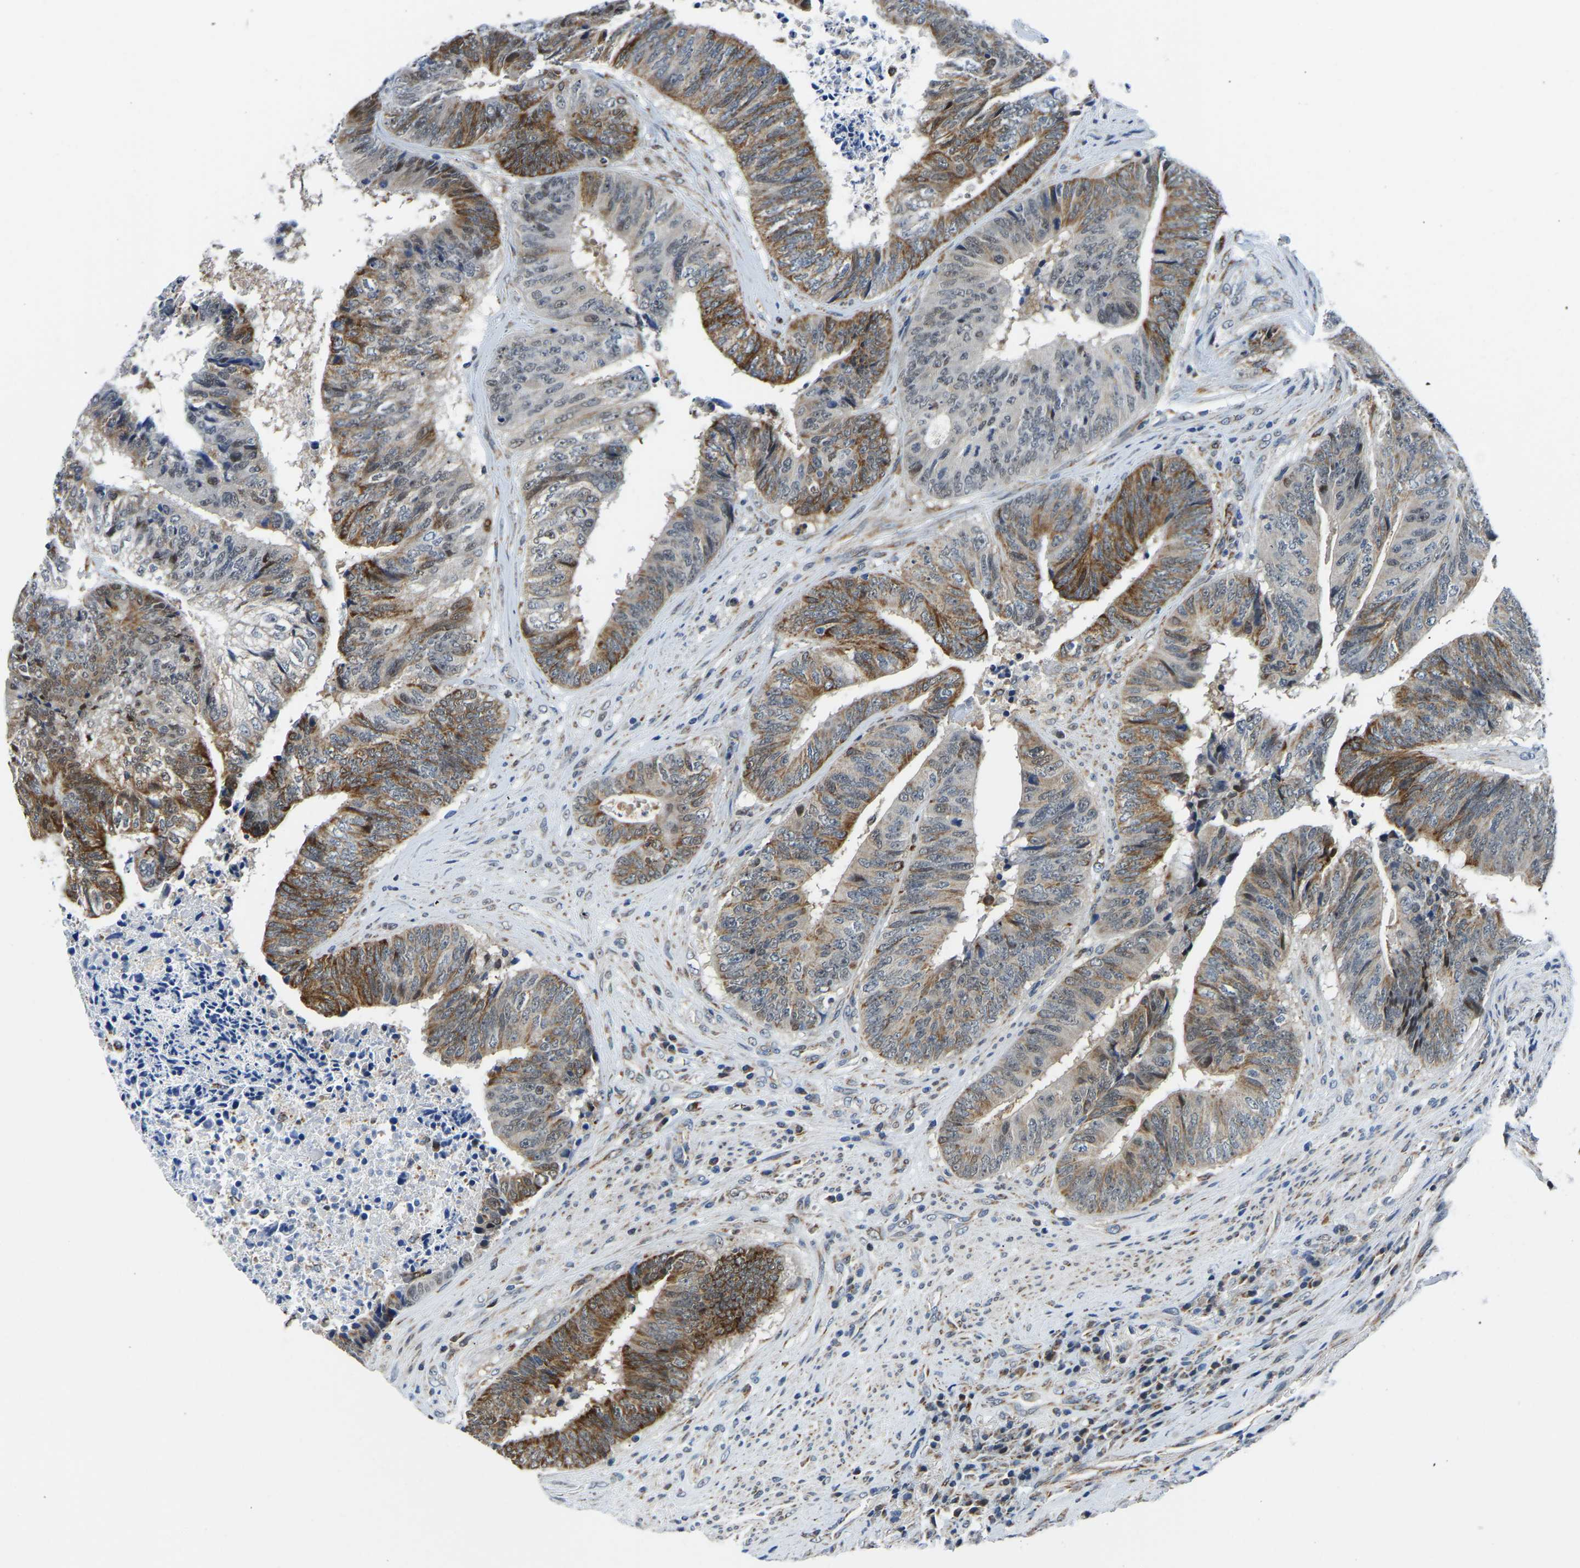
{"staining": {"intensity": "moderate", "quantity": ">75%", "location": "cytoplasmic/membranous,nuclear"}, "tissue": "colorectal cancer", "cell_type": "Tumor cells", "image_type": "cancer", "snomed": [{"axis": "morphology", "description": "Adenocarcinoma, NOS"}, {"axis": "topography", "description": "Rectum"}], "caption": "IHC micrograph of neoplastic tissue: adenocarcinoma (colorectal) stained using immunohistochemistry (IHC) displays medium levels of moderate protein expression localized specifically in the cytoplasmic/membranous and nuclear of tumor cells, appearing as a cytoplasmic/membranous and nuclear brown color.", "gene": "BNIP3L", "patient": {"sex": "male", "age": 72}}